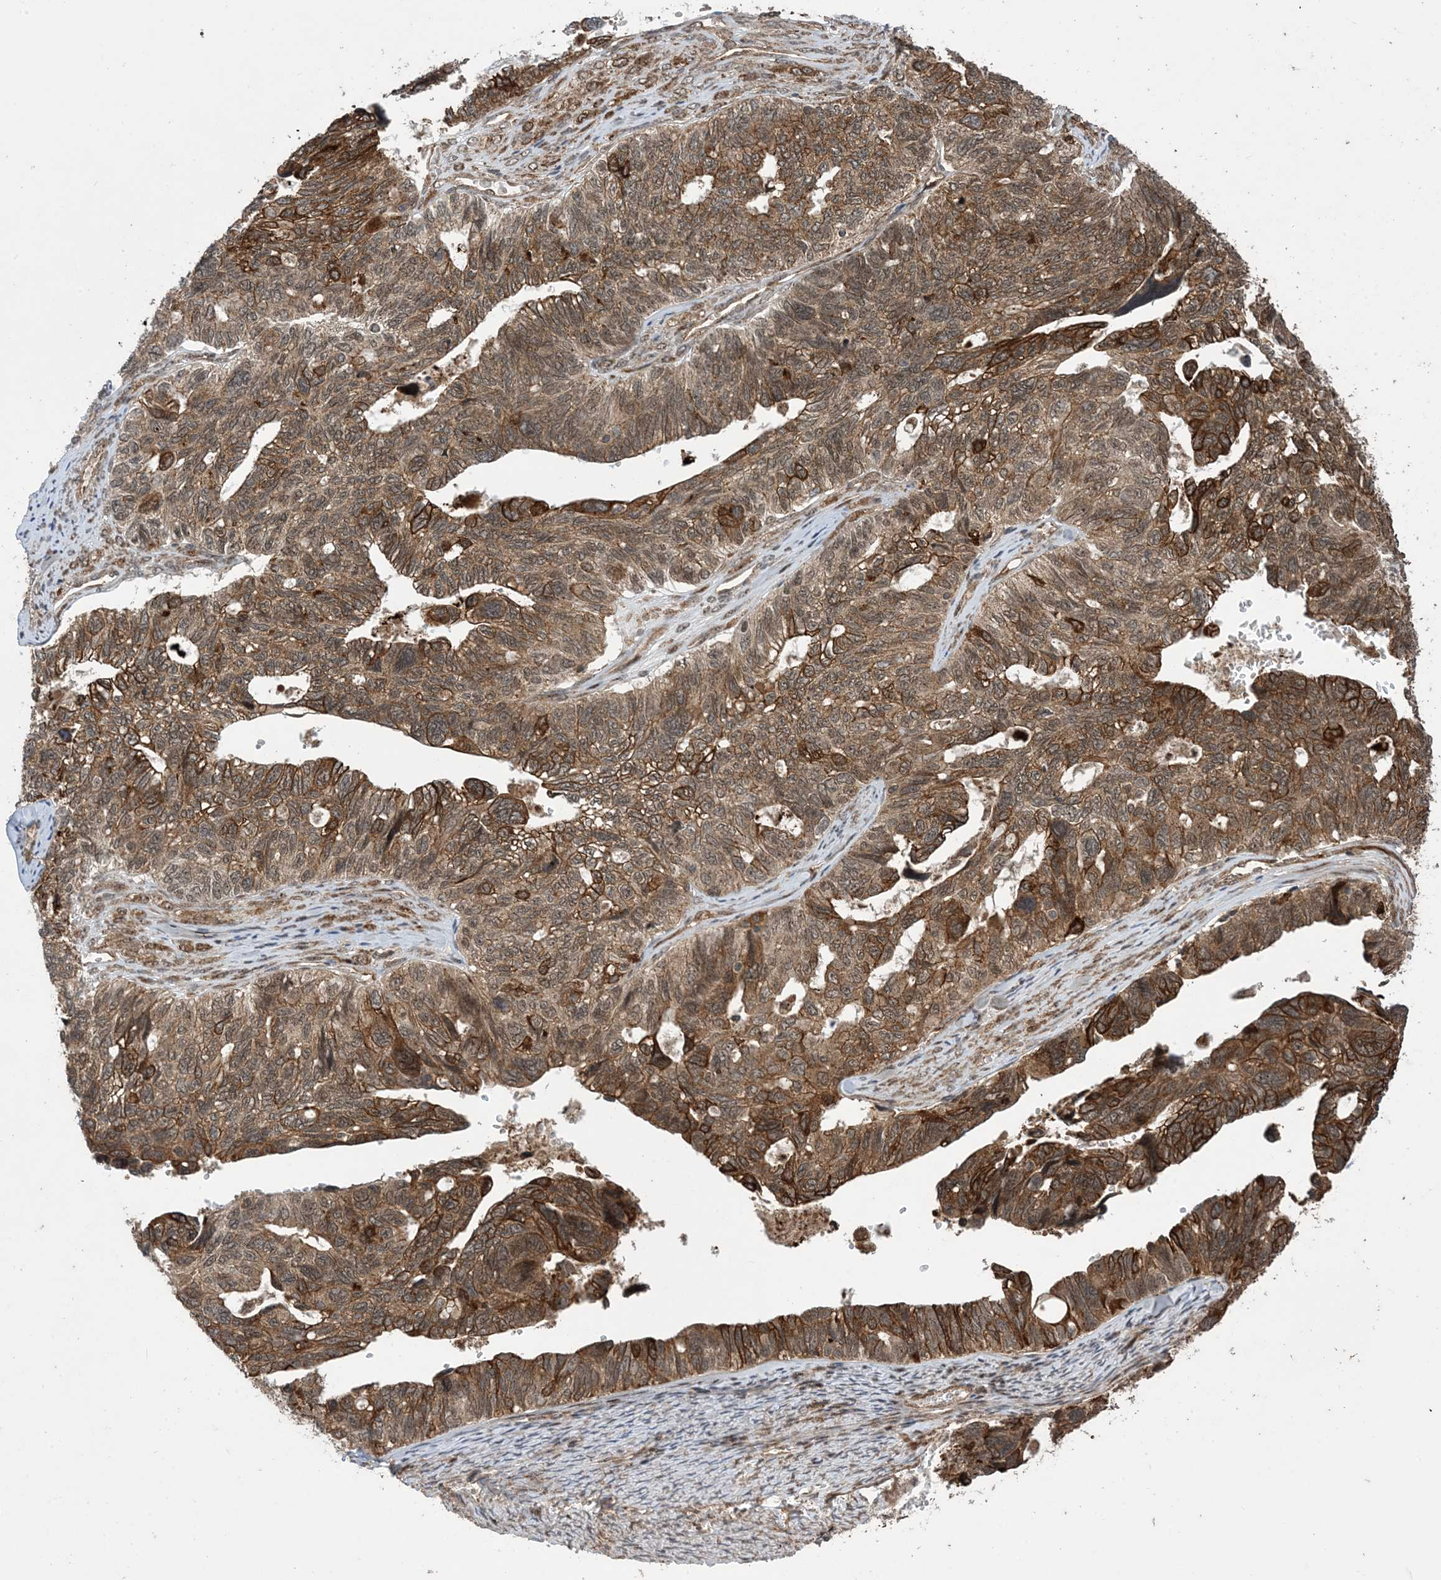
{"staining": {"intensity": "strong", "quantity": ">75%", "location": "cytoplasmic/membranous"}, "tissue": "ovarian cancer", "cell_type": "Tumor cells", "image_type": "cancer", "snomed": [{"axis": "morphology", "description": "Cystadenocarcinoma, serous, NOS"}, {"axis": "topography", "description": "Ovary"}], "caption": "Ovarian cancer (serous cystadenocarcinoma) stained with a protein marker demonstrates strong staining in tumor cells.", "gene": "ZNF511", "patient": {"sex": "female", "age": 79}}